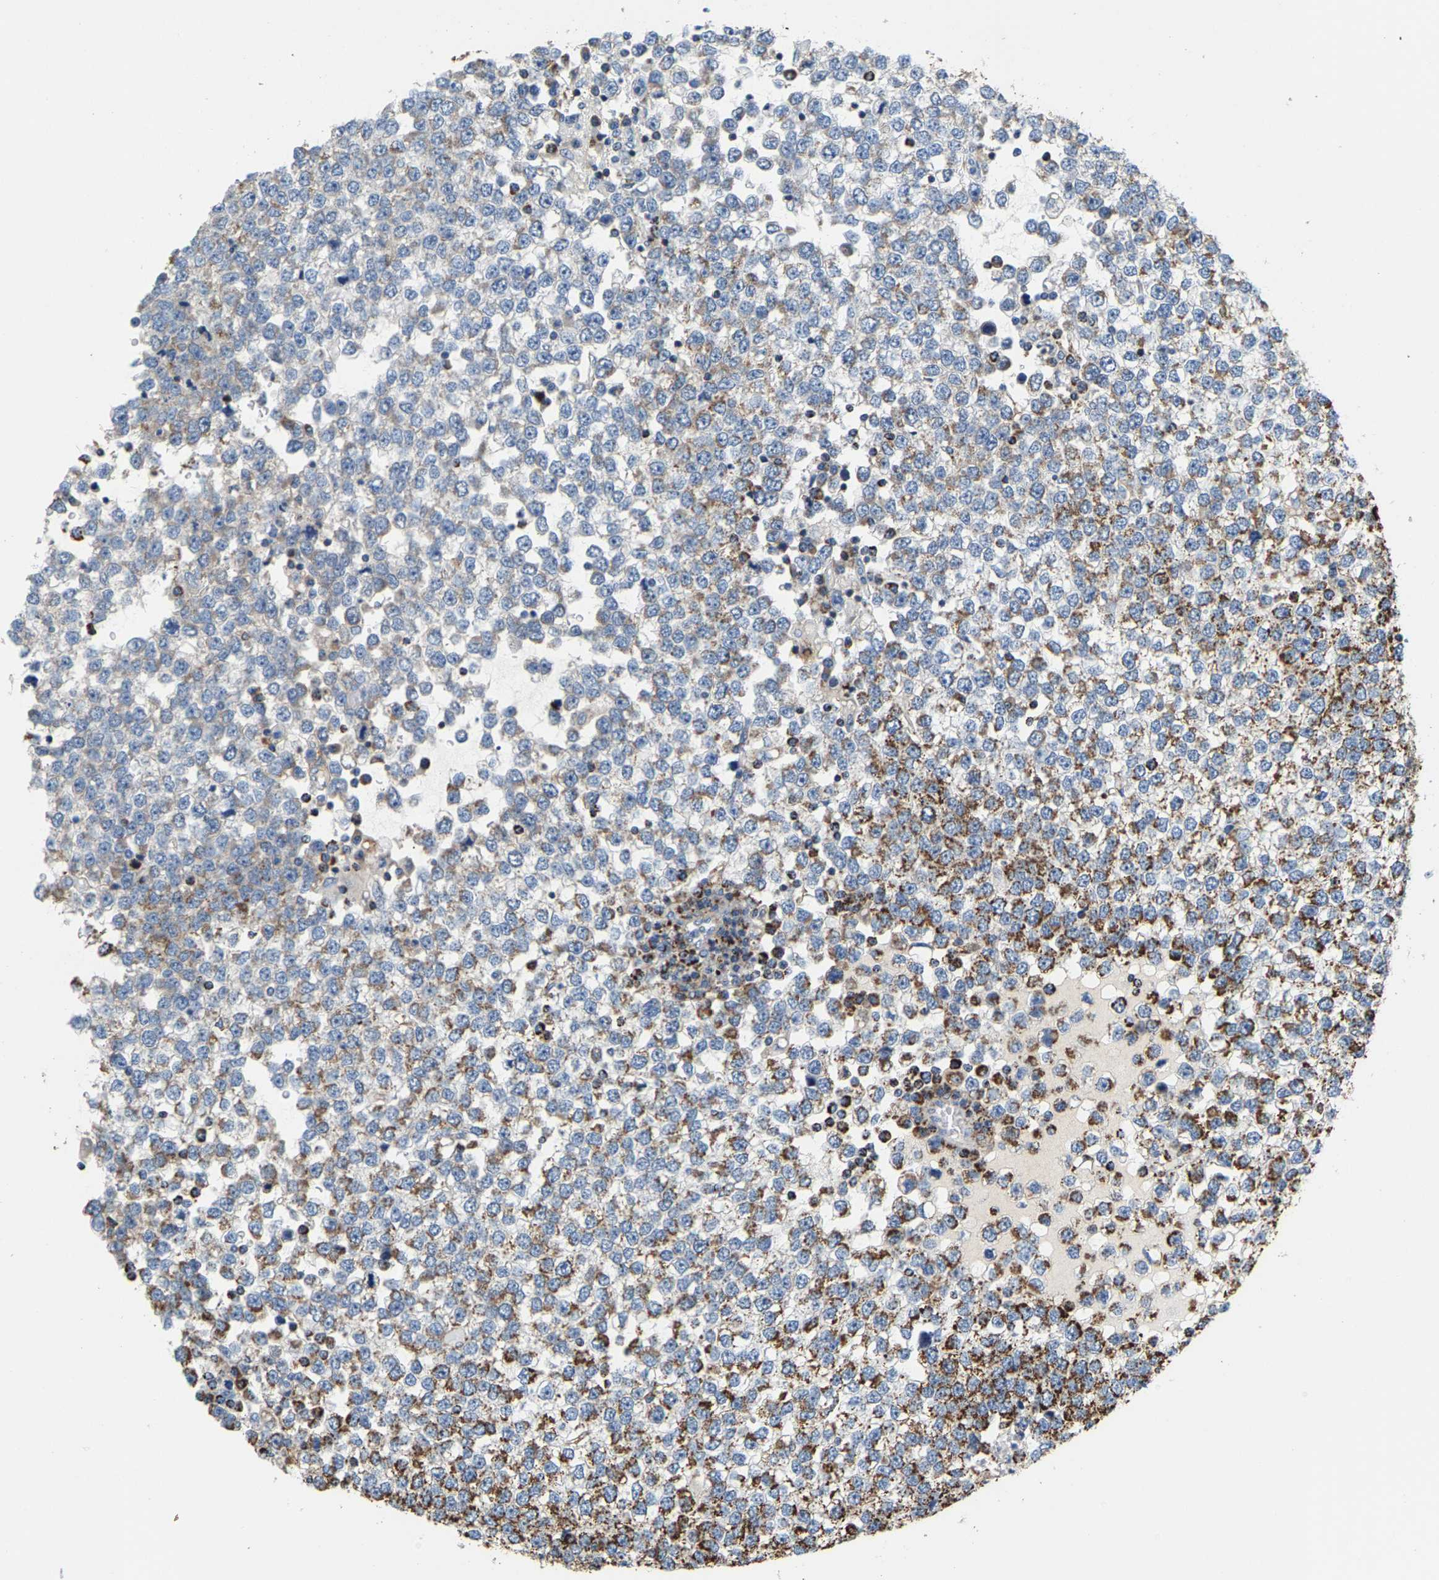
{"staining": {"intensity": "moderate", "quantity": "25%-75%", "location": "cytoplasmic/membranous"}, "tissue": "testis cancer", "cell_type": "Tumor cells", "image_type": "cancer", "snomed": [{"axis": "morphology", "description": "Seminoma, NOS"}, {"axis": "topography", "description": "Testis"}], "caption": "IHC (DAB) staining of human seminoma (testis) displays moderate cytoplasmic/membranous protein staining in approximately 25%-75% of tumor cells.", "gene": "SHMT2", "patient": {"sex": "male", "age": 65}}